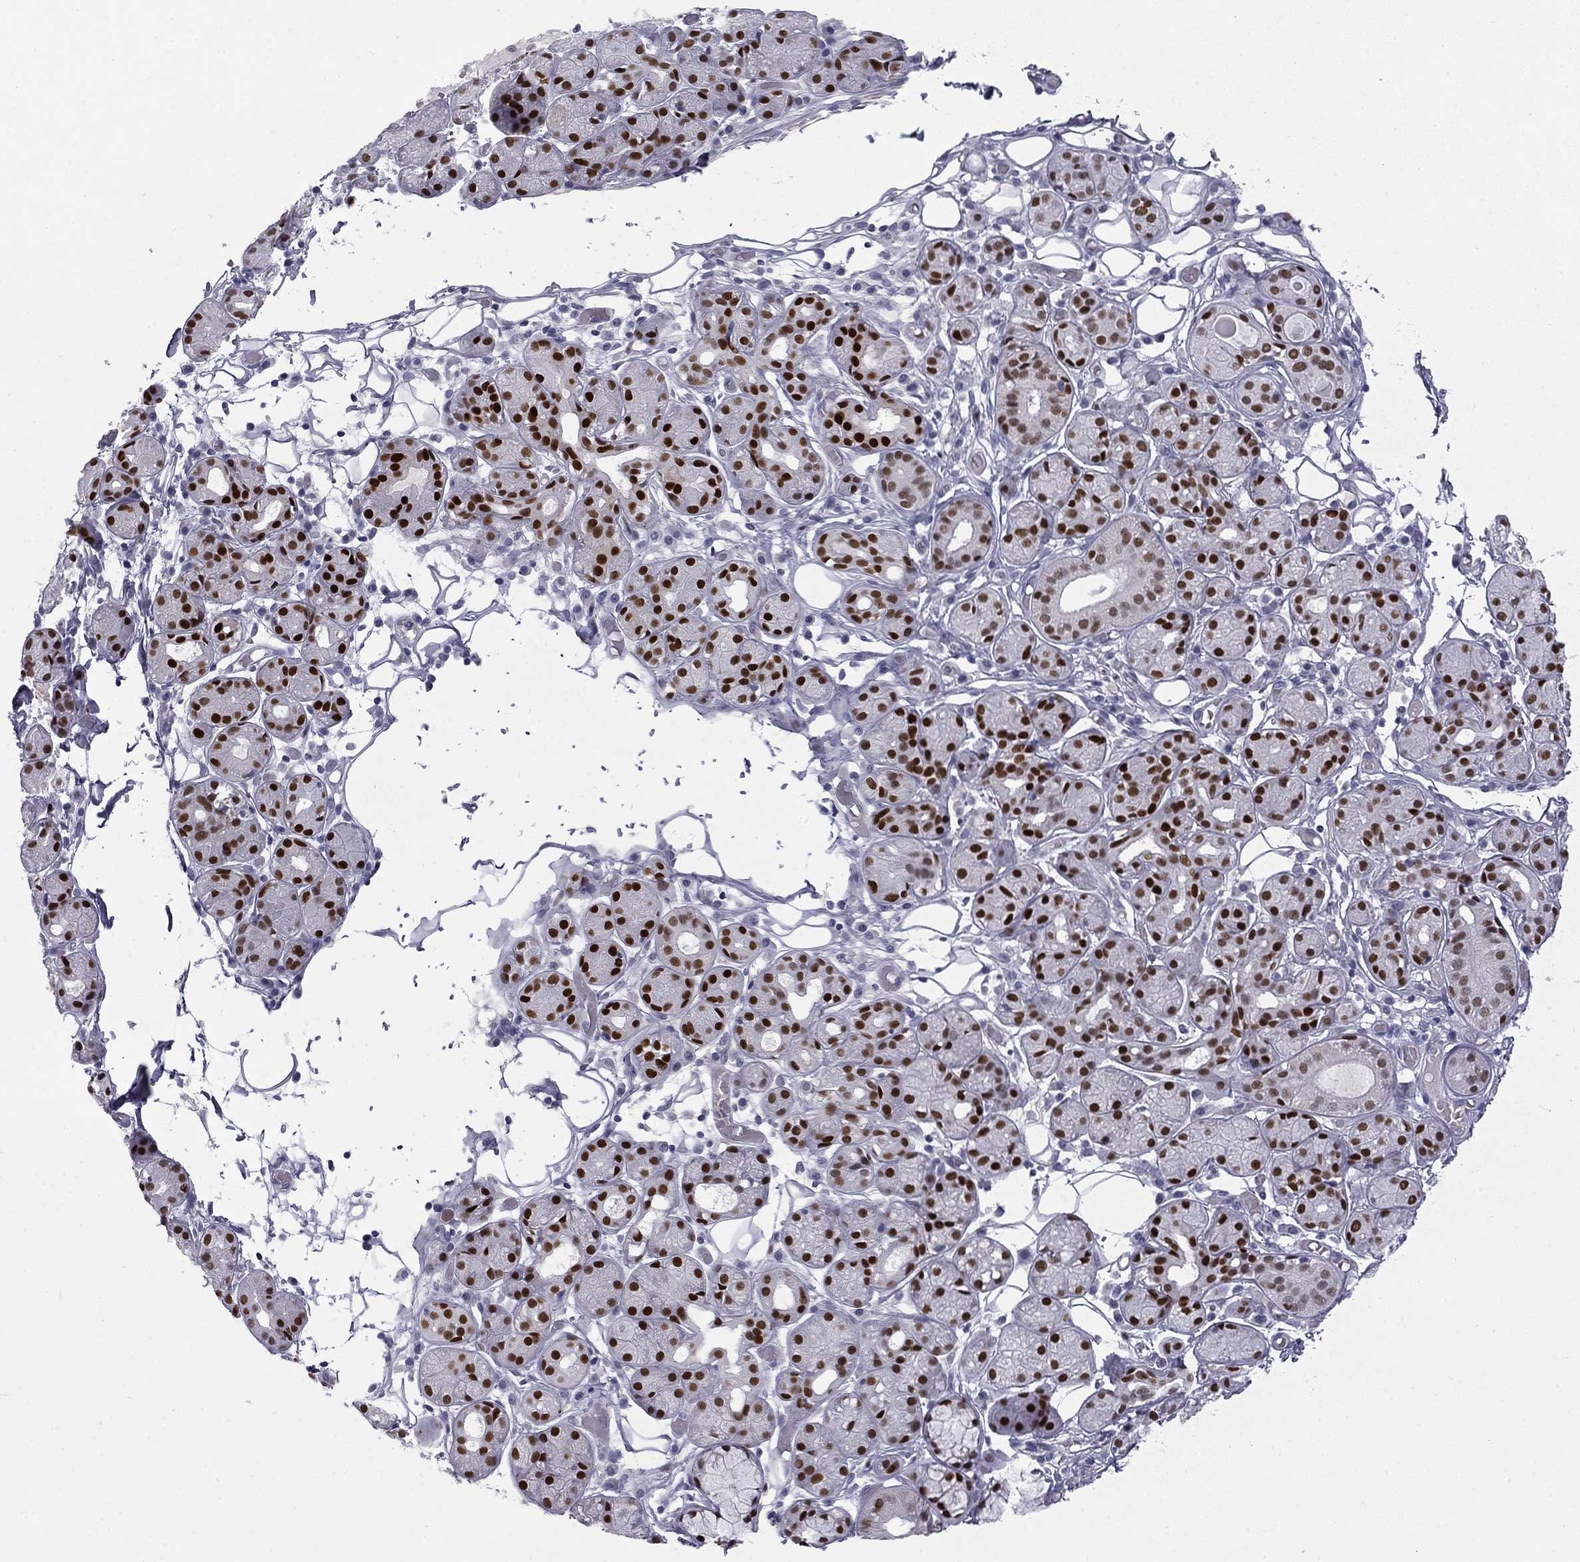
{"staining": {"intensity": "strong", "quantity": ">75%", "location": "nuclear"}, "tissue": "salivary gland", "cell_type": "Glandular cells", "image_type": "normal", "snomed": [{"axis": "morphology", "description": "Normal tissue, NOS"}, {"axis": "topography", "description": "Salivary gland"}, {"axis": "topography", "description": "Peripheral nerve tissue"}], "caption": "The micrograph shows a brown stain indicating the presence of a protein in the nuclear of glandular cells in salivary gland. (DAB IHC with brightfield microscopy, high magnification).", "gene": "TFAP2B", "patient": {"sex": "male", "age": 71}}